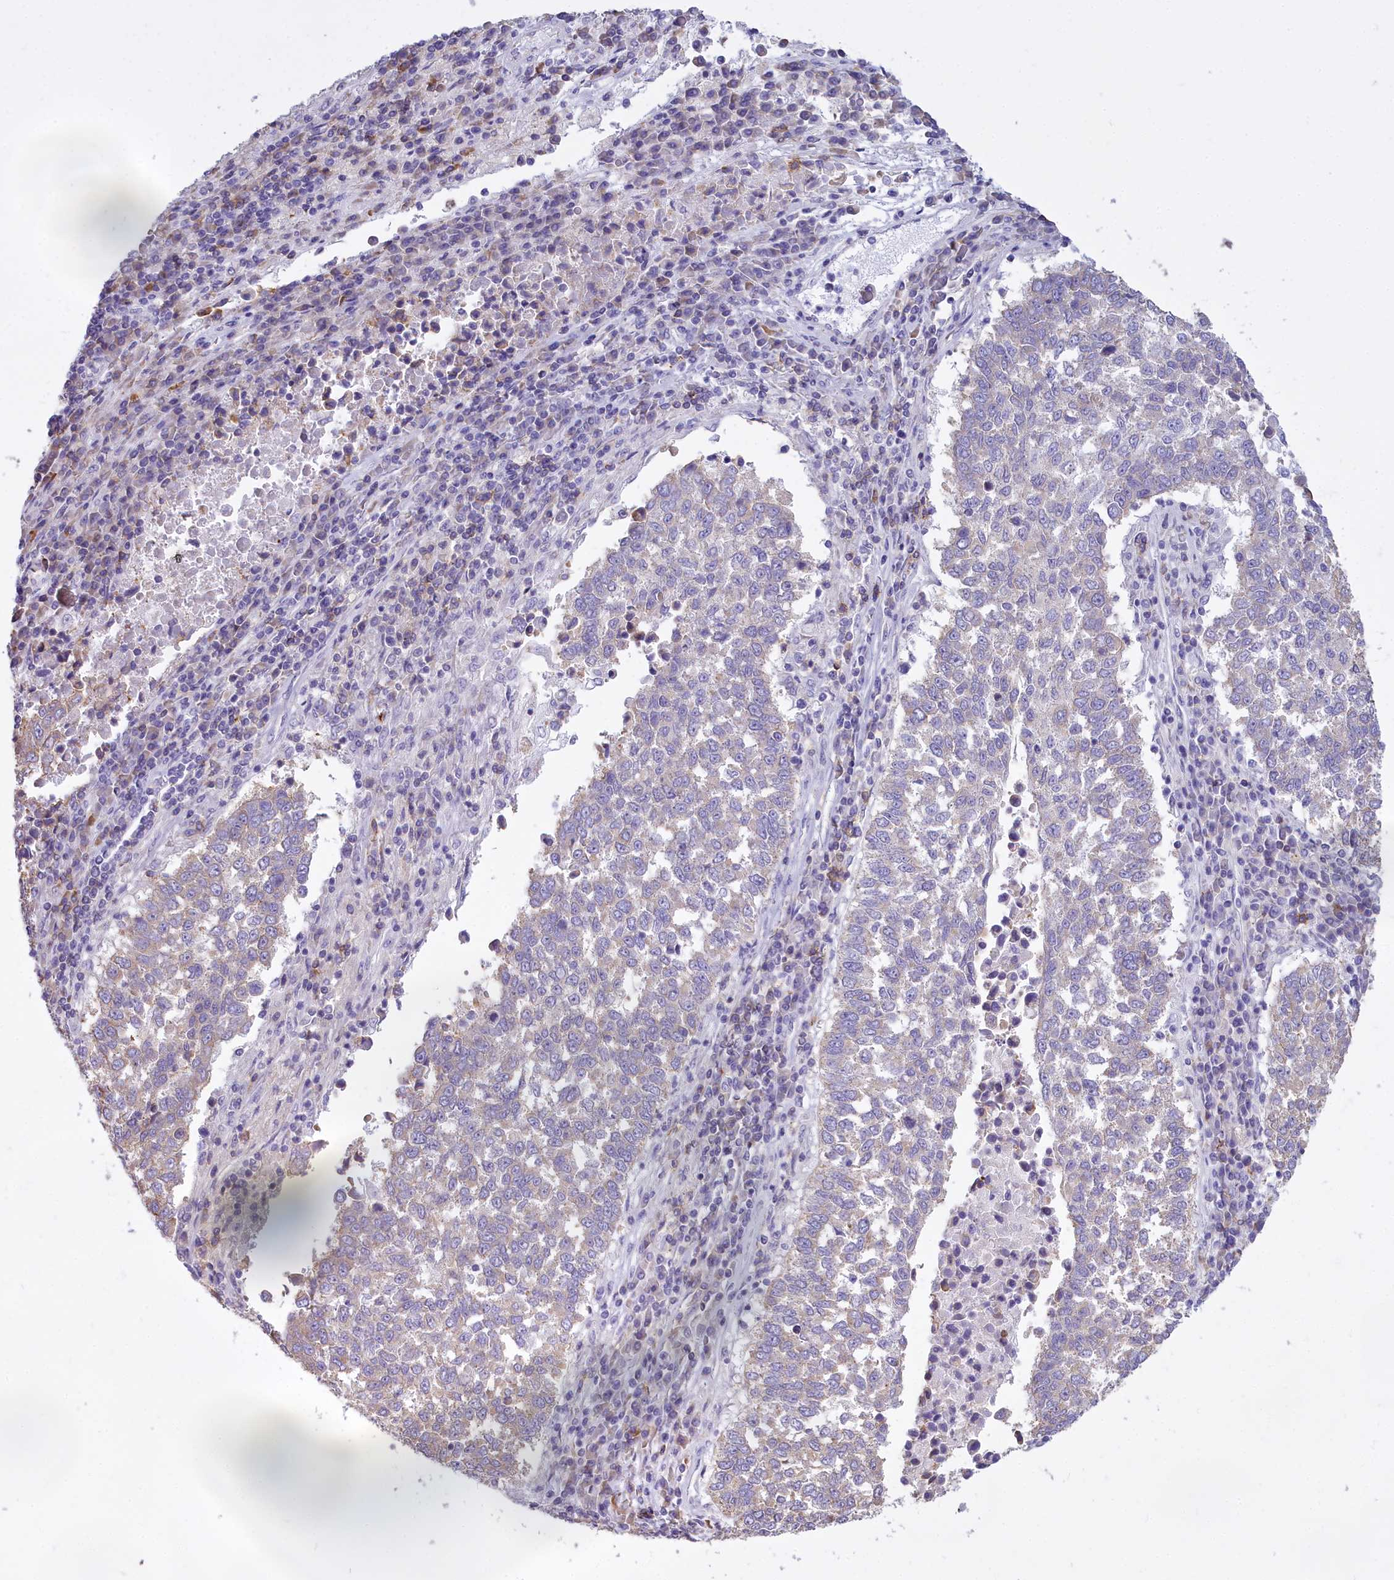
{"staining": {"intensity": "weak", "quantity": "25%-75%", "location": "cytoplasmic/membranous"}, "tissue": "lung cancer", "cell_type": "Tumor cells", "image_type": "cancer", "snomed": [{"axis": "morphology", "description": "Squamous cell carcinoma, NOS"}, {"axis": "topography", "description": "Lung"}], "caption": "Protein staining displays weak cytoplasmic/membranous expression in approximately 25%-75% of tumor cells in lung cancer.", "gene": "CD5", "patient": {"sex": "male", "age": 73}}